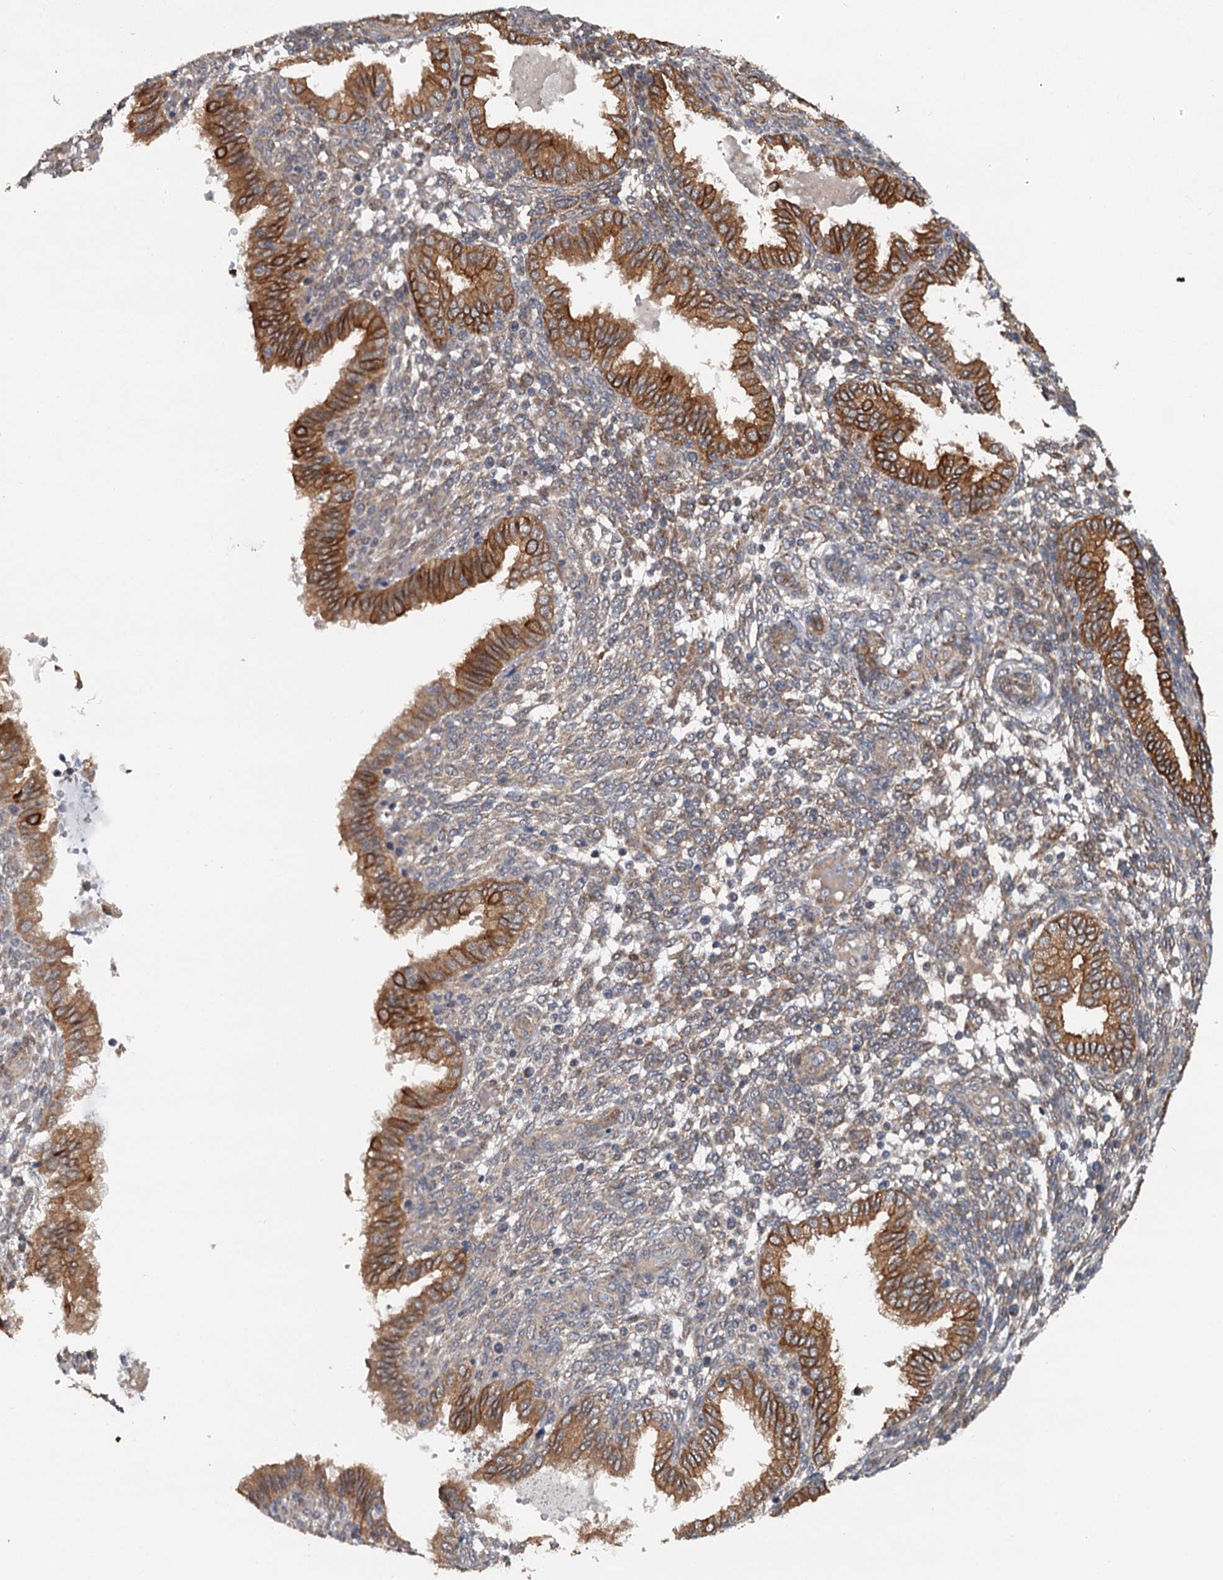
{"staining": {"intensity": "weak", "quantity": "25%-75%", "location": "cytoplasmic/membranous"}, "tissue": "endometrium", "cell_type": "Cells in endometrial stroma", "image_type": "normal", "snomed": [{"axis": "morphology", "description": "Normal tissue, NOS"}, {"axis": "topography", "description": "Endometrium"}], "caption": "The immunohistochemical stain shows weak cytoplasmic/membranous positivity in cells in endometrial stroma of unremarkable endometrium.", "gene": "LRRK2", "patient": {"sex": "female", "age": 33}}